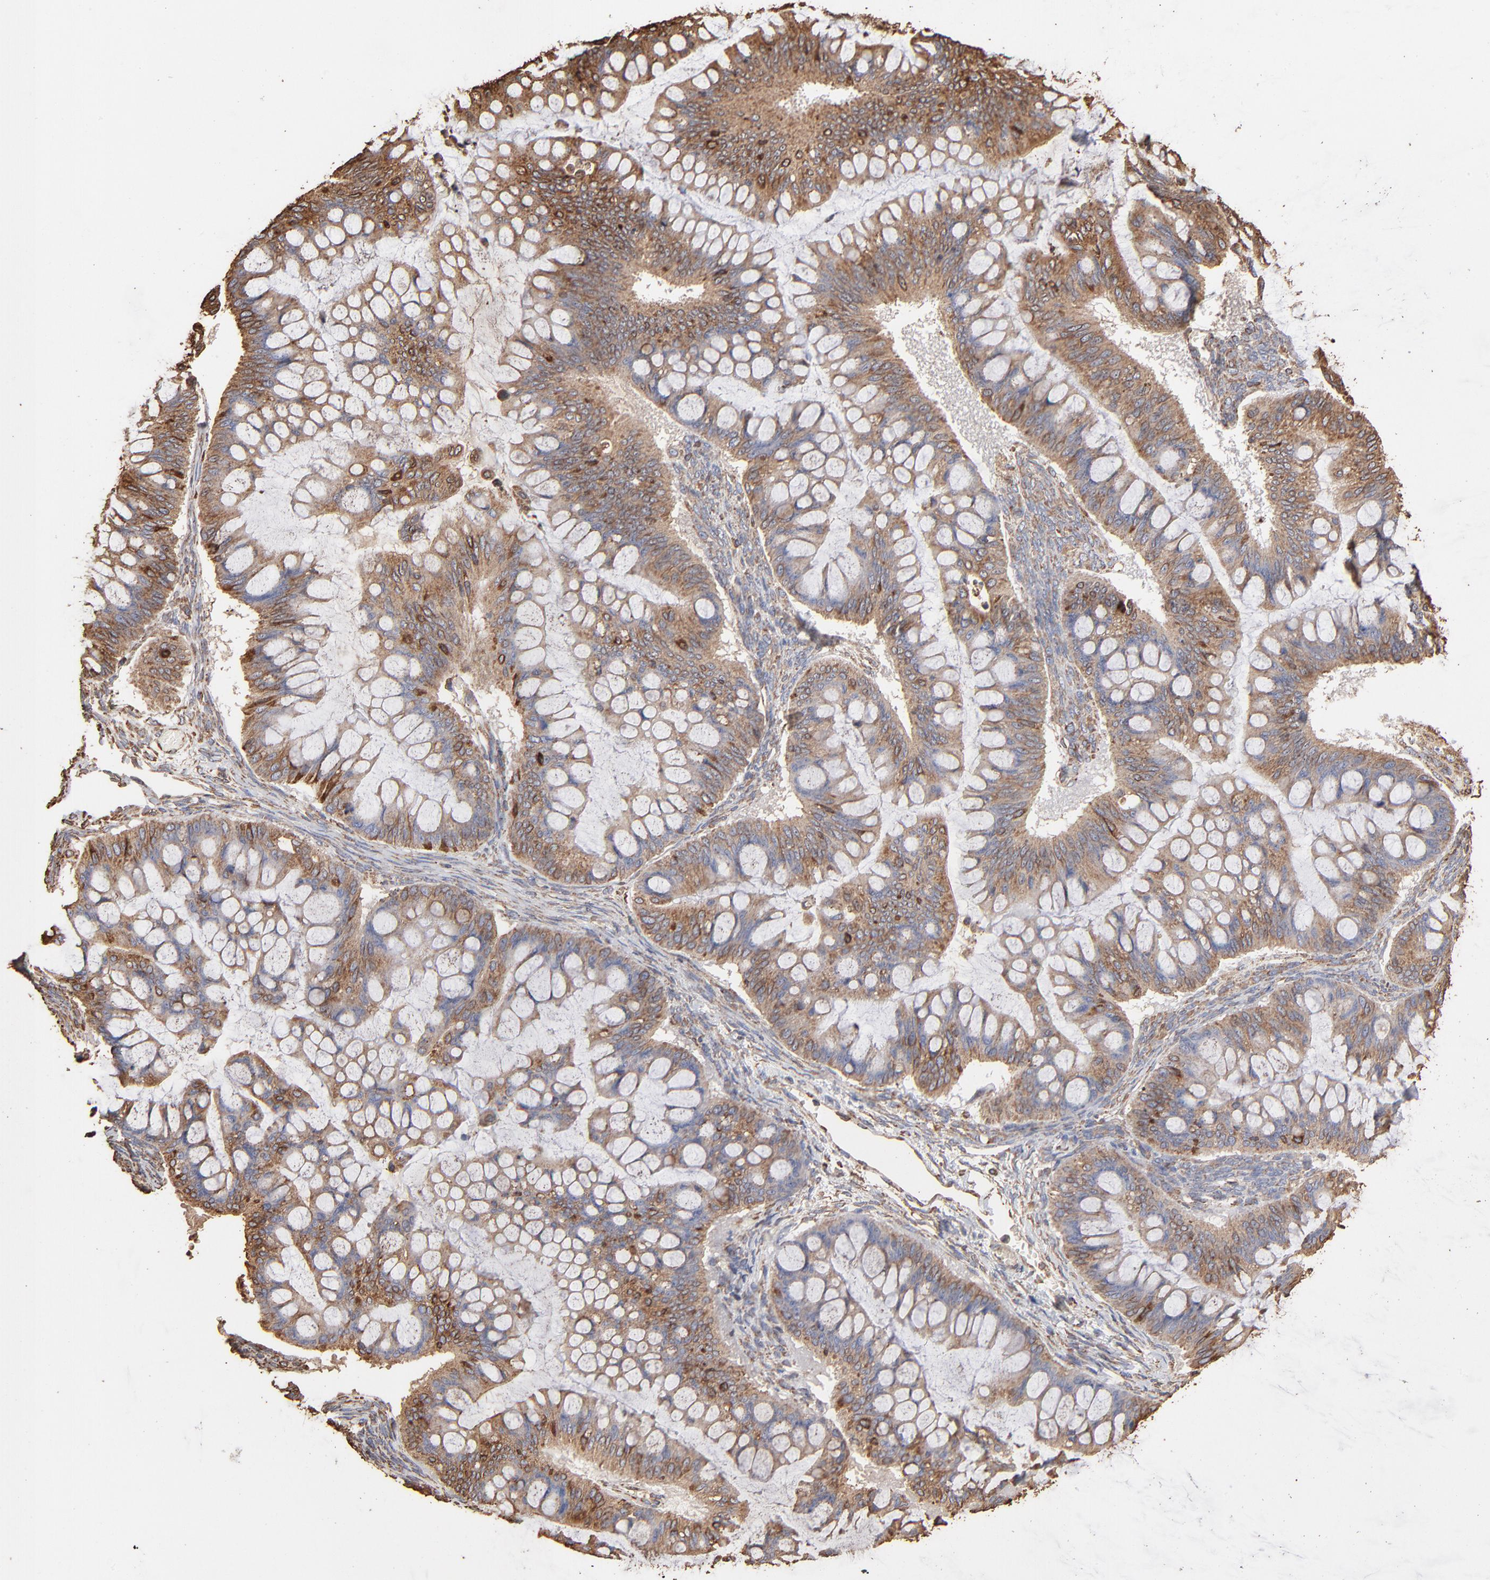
{"staining": {"intensity": "moderate", "quantity": ">75%", "location": "cytoplasmic/membranous"}, "tissue": "ovarian cancer", "cell_type": "Tumor cells", "image_type": "cancer", "snomed": [{"axis": "morphology", "description": "Cystadenocarcinoma, mucinous, NOS"}, {"axis": "topography", "description": "Ovary"}], "caption": "A high-resolution histopathology image shows IHC staining of ovarian cancer (mucinous cystadenocarcinoma), which exhibits moderate cytoplasmic/membranous positivity in about >75% of tumor cells. (brown staining indicates protein expression, while blue staining denotes nuclei).", "gene": "PDIA3", "patient": {"sex": "female", "age": 73}}